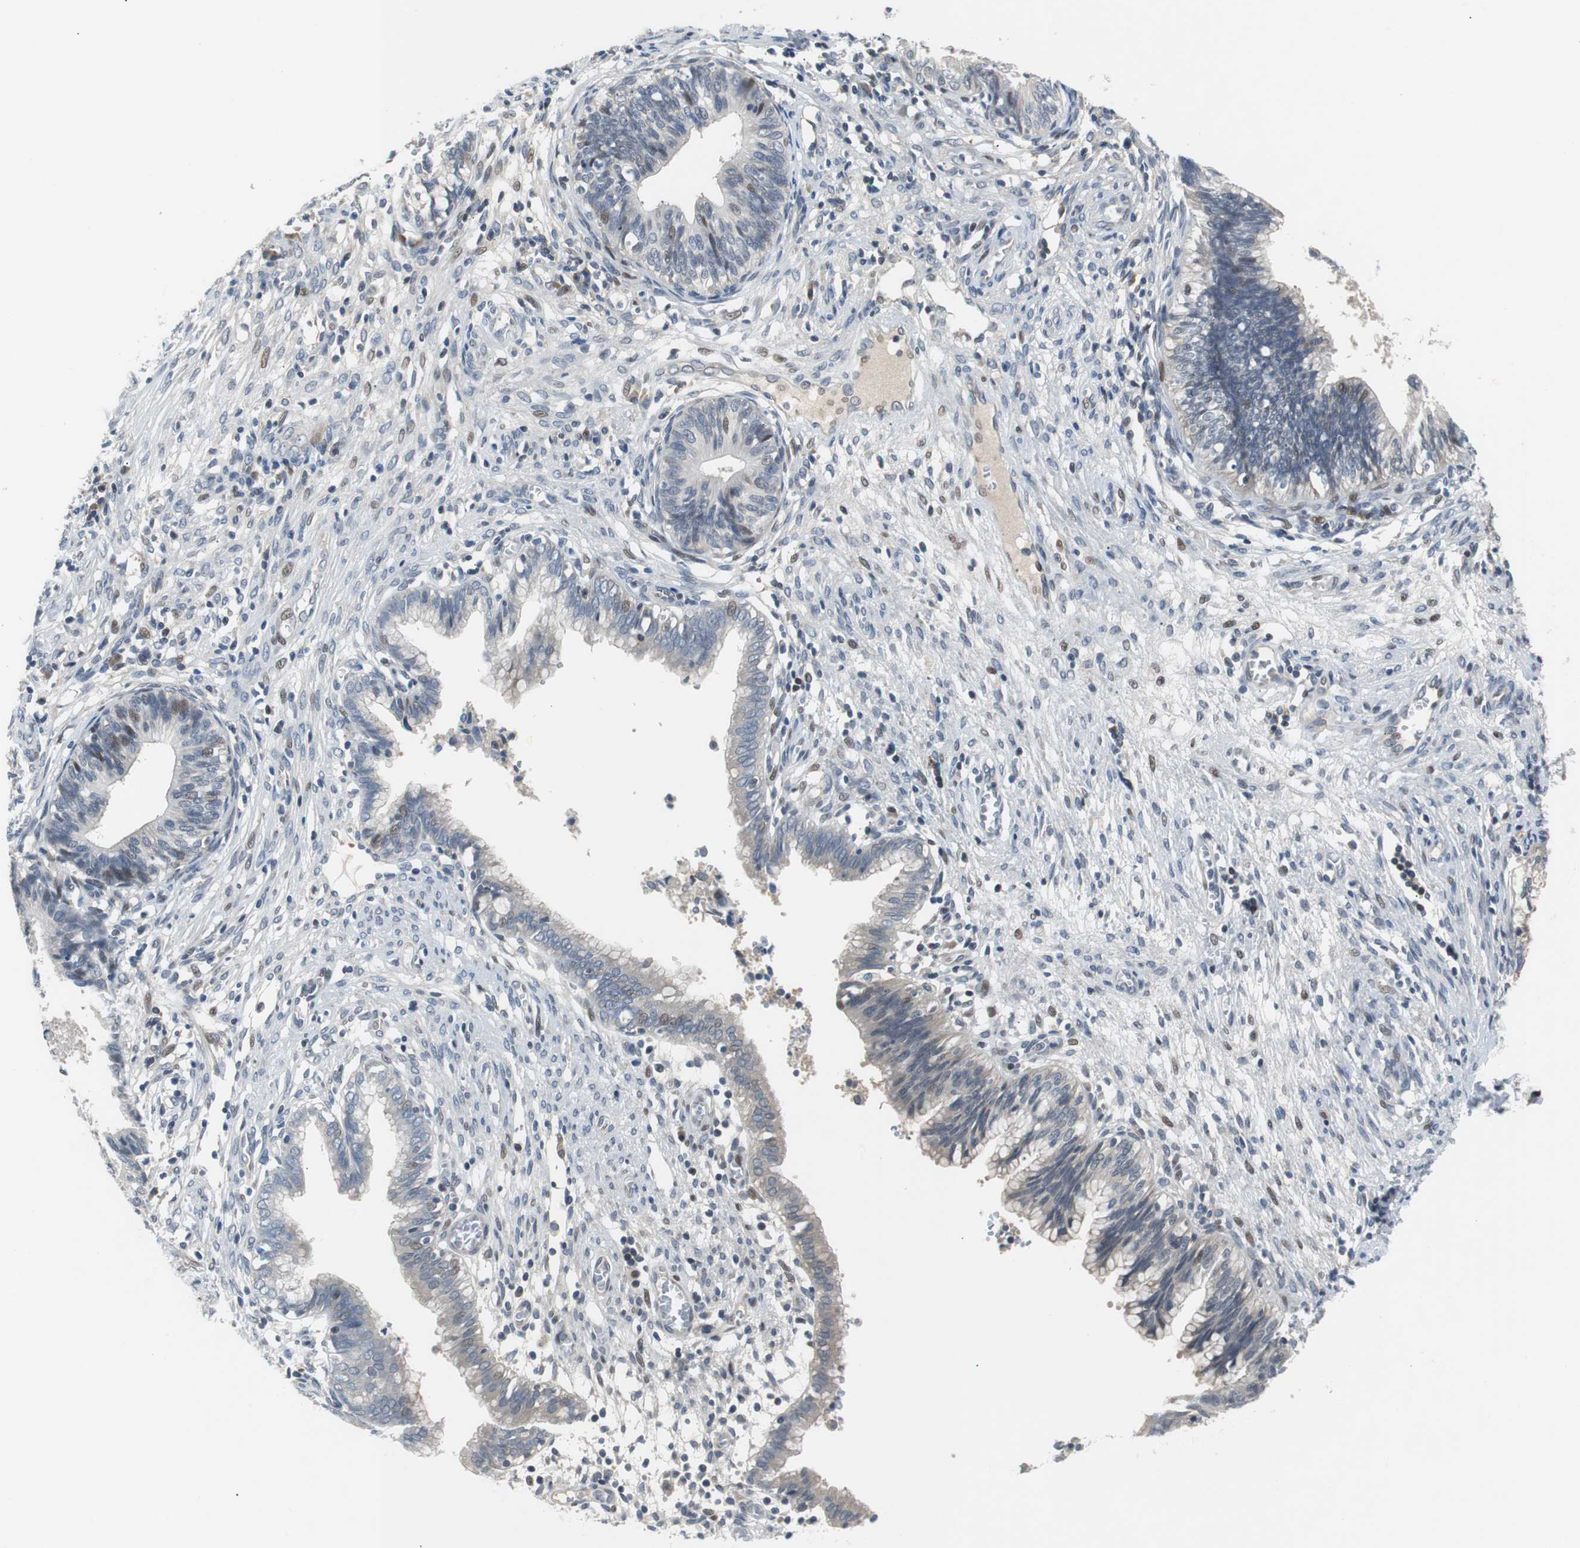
{"staining": {"intensity": "weak", "quantity": "<25%", "location": "cytoplasmic/membranous,nuclear"}, "tissue": "cervical cancer", "cell_type": "Tumor cells", "image_type": "cancer", "snomed": [{"axis": "morphology", "description": "Adenocarcinoma, NOS"}, {"axis": "topography", "description": "Cervix"}], "caption": "Adenocarcinoma (cervical) was stained to show a protein in brown. There is no significant positivity in tumor cells. (DAB (3,3'-diaminobenzidine) immunohistochemistry visualized using brightfield microscopy, high magnification).", "gene": "MAP2K4", "patient": {"sex": "female", "age": 44}}